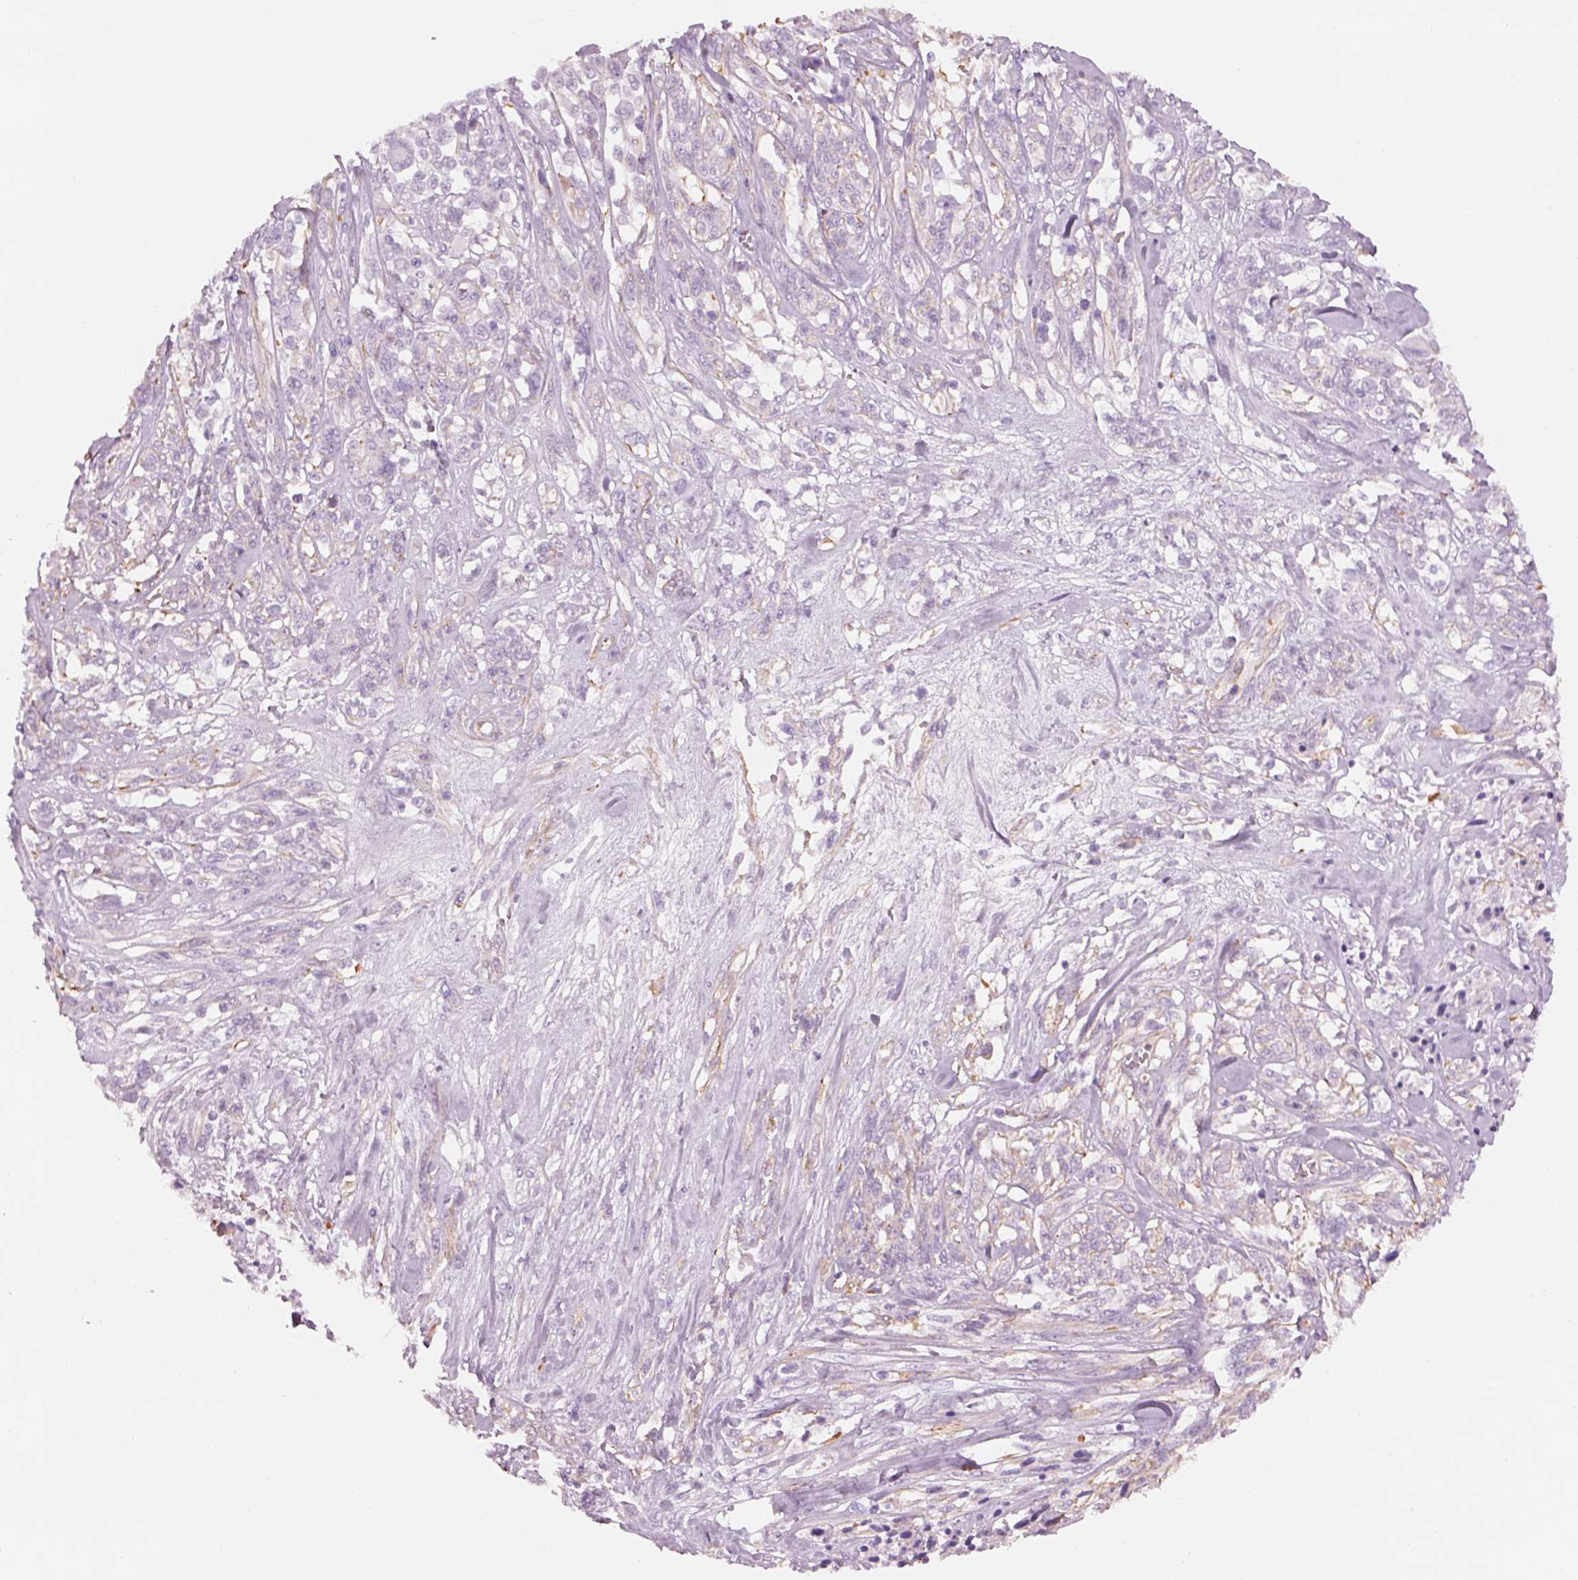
{"staining": {"intensity": "negative", "quantity": "none", "location": "none"}, "tissue": "melanoma", "cell_type": "Tumor cells", "image_type": "cancer", "snomed": [{"axis": "morphology", "description": "Malignant melanoma, NOS"}, {"axis": "topography", "description": "Skin"}], "caption": "Melanoma was stained to show a protein in brown. There is no significant positivity in tumor cells. (DAB IHC visualized using brightfield microscopy, high magnification).", "gene": "GAS2L2", "patient": {"sex": "female", "age": 91}}